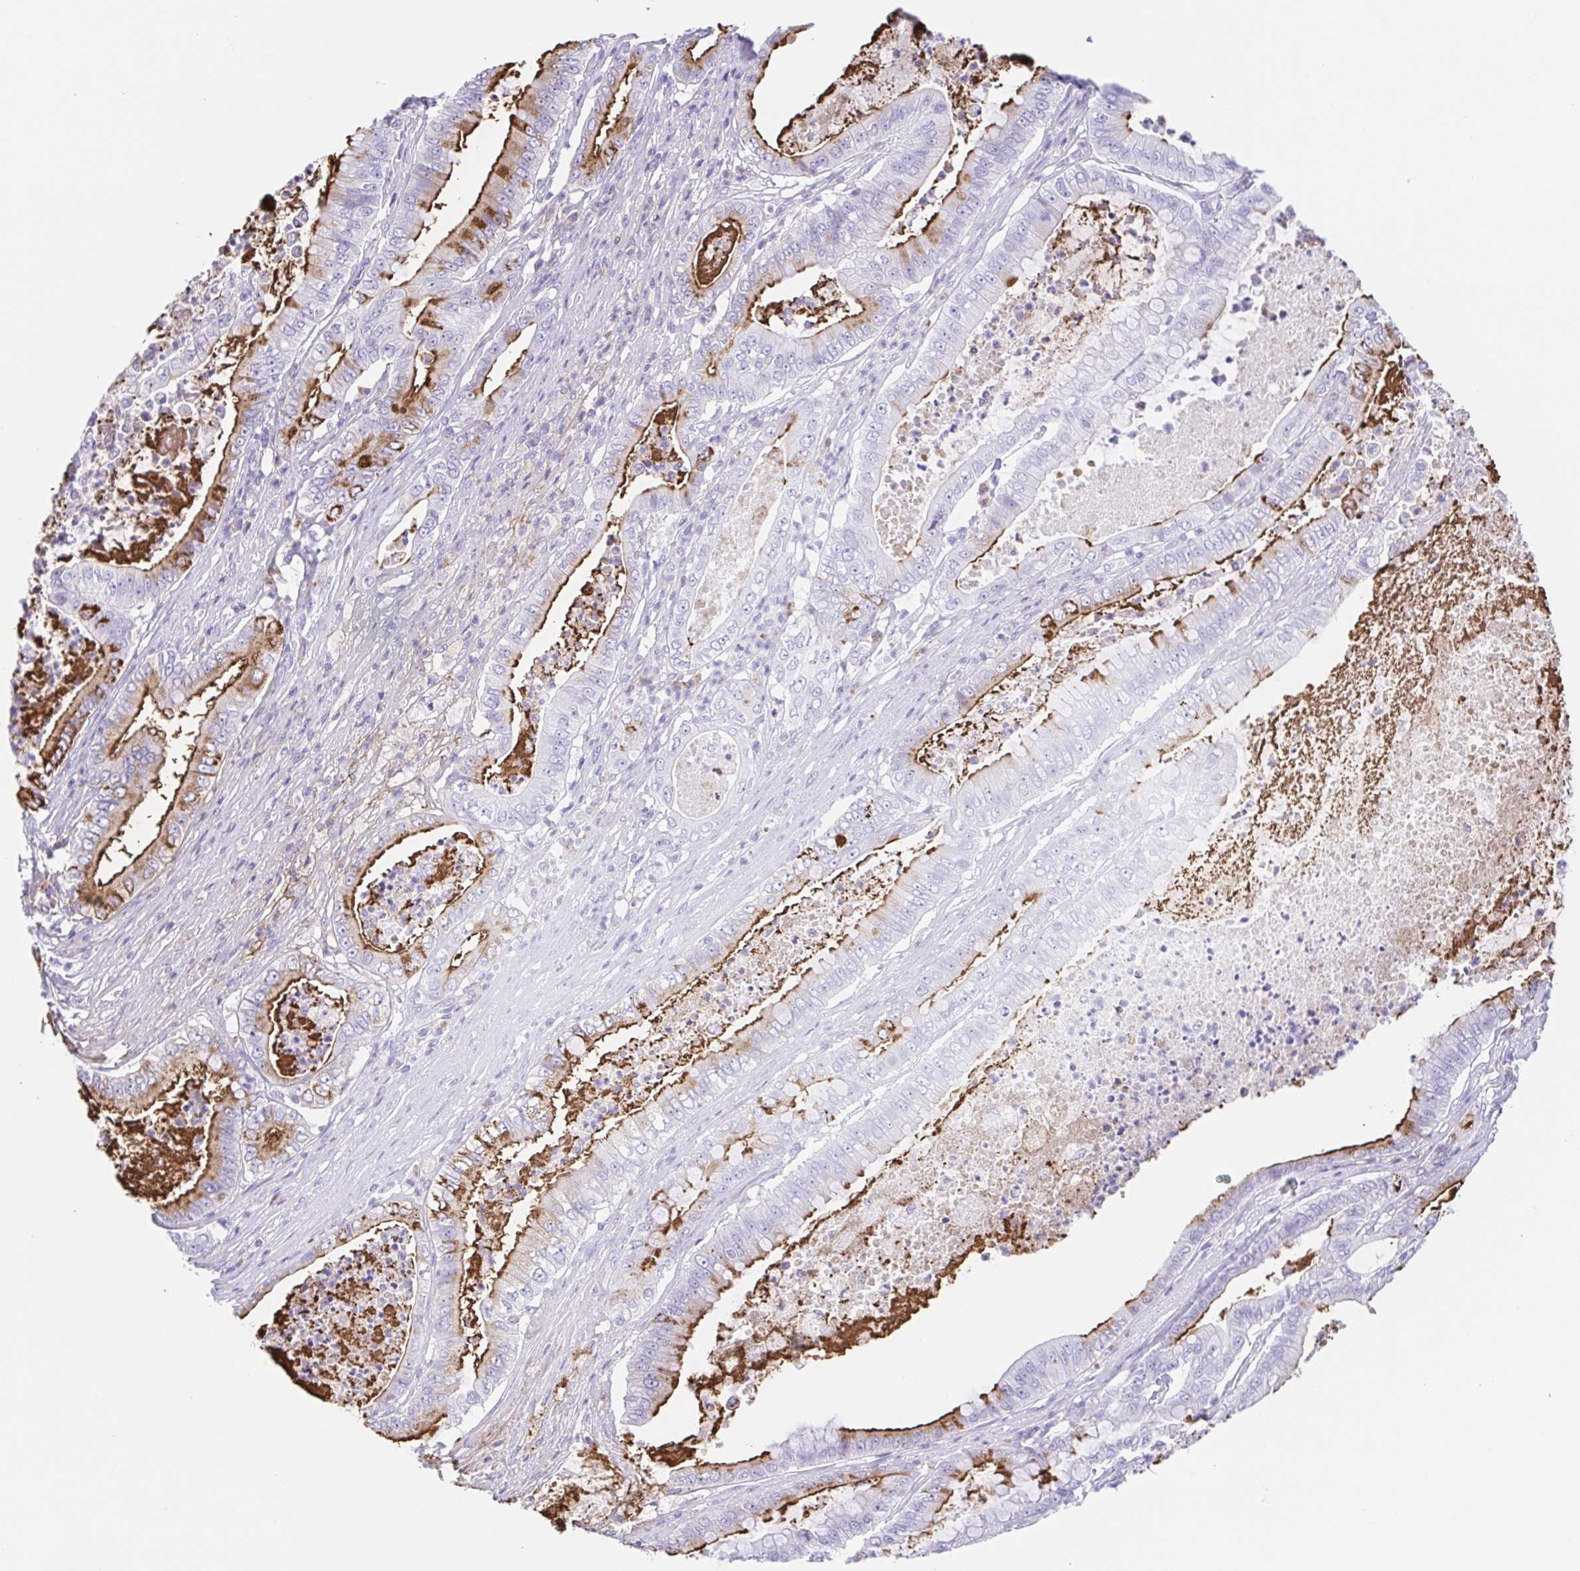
{"staining": {"intensity": "strong", "quantity": "25%-75%", "location": "cytoplasmic/membranous"}, "tissue": "pancreatic cancer", "cell_type": "Tumor cells", "image_type": "cancer", "snomed": [{"axis": "morphology", "description": "Adenocarcinoma, NOS"}, {"axis": "topography", "description": "Pancreas"}], "caption": "Protein expression analysis of pancreatic cancer (adenocarcinoma) demonstrates strong cytoplasmic/membranous staining in about 25%-75% of tumor cells.", "gene": "ARPP21", "patient": {"sex": "male", "age": 71}}